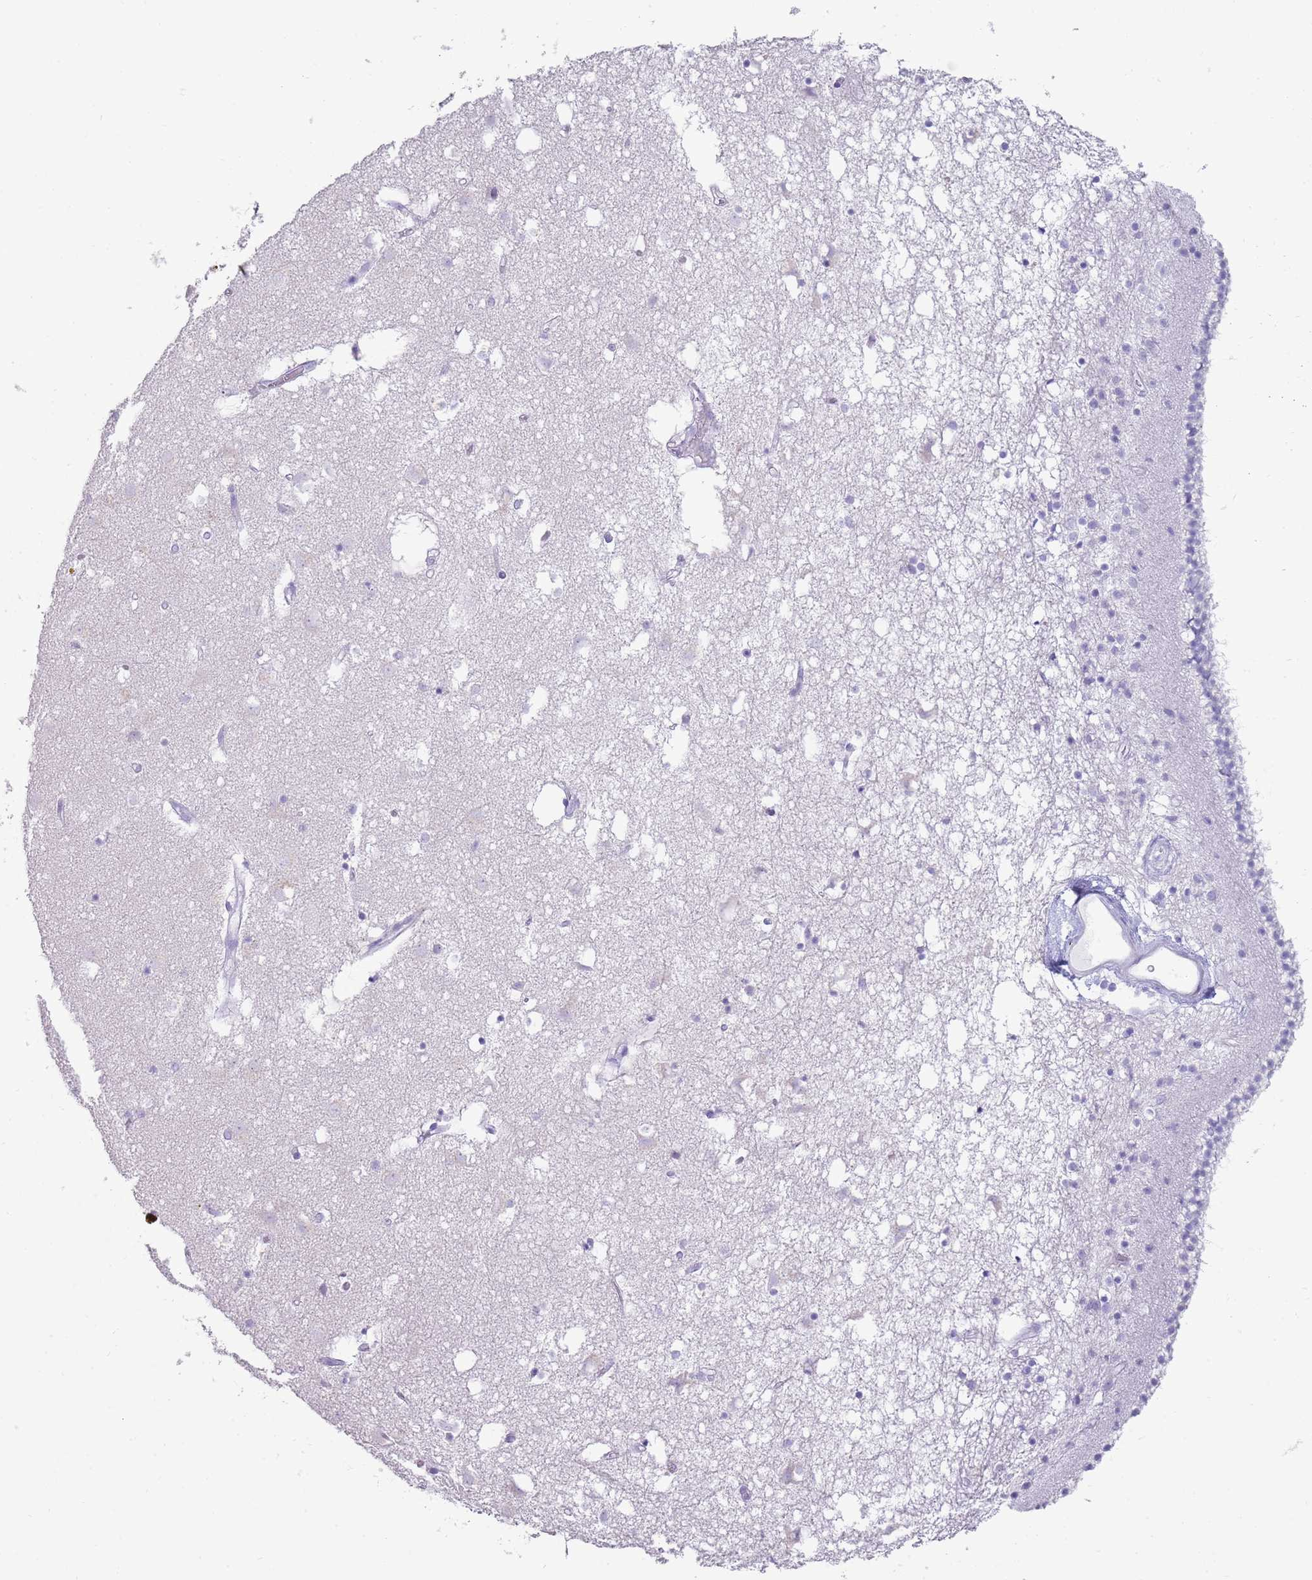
{"staining": {"intensity": "negative", "quantity": "none", "location": "none"}, "tissue": "caudate", "cell_type": "Glial cells", "image_type": "normal", "snomed": [{"axis": "morphology", "description": "Normal tissue, NOS"}, {"axis": "topography", "description": "Lateral ventricle wall"}], "caption": "A high-resolution micrograph shows IHC staining of benign caudate, which displays no significant positivity in glial cells.", "gene": "ENSG00000271254", "patient": {"sex": "male", "age": 70}}